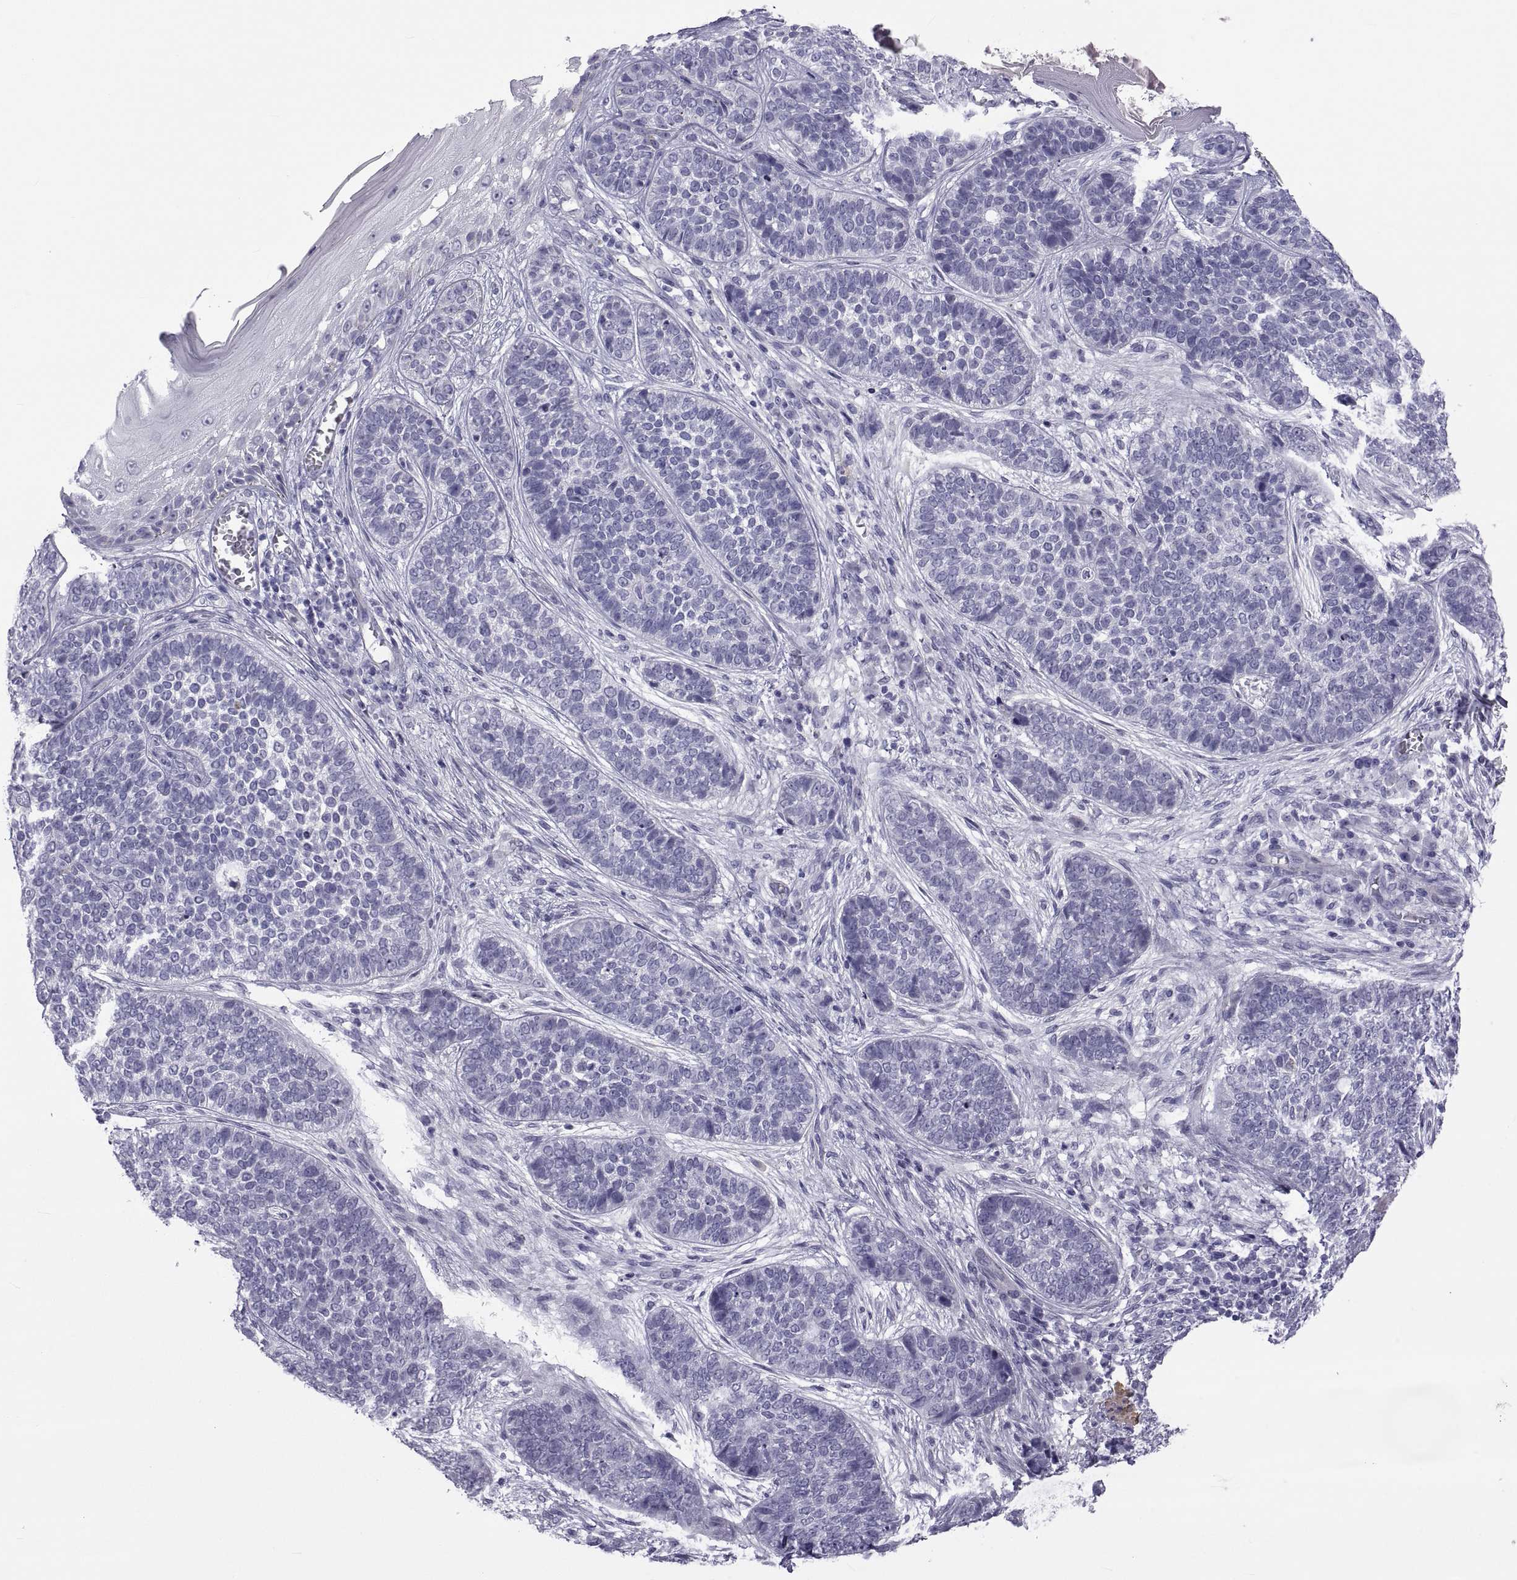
{"staining": {"intensity": "negative", "quantity": "none", "location": "none"}, "tissue": "skin cancer", "cell_type": "Tumor cells", "image_type": "cancer", "snomed": [{"axis": "morphology", "description": "Basal cell carcinoma"}, {"axis": "topography", "description": "Skin"}], "caption": "The image exhibits no staining of tumor cells in skin cancer.", "gene": "MAGEB1", "patient": {"sex": "female", "age": 69}}